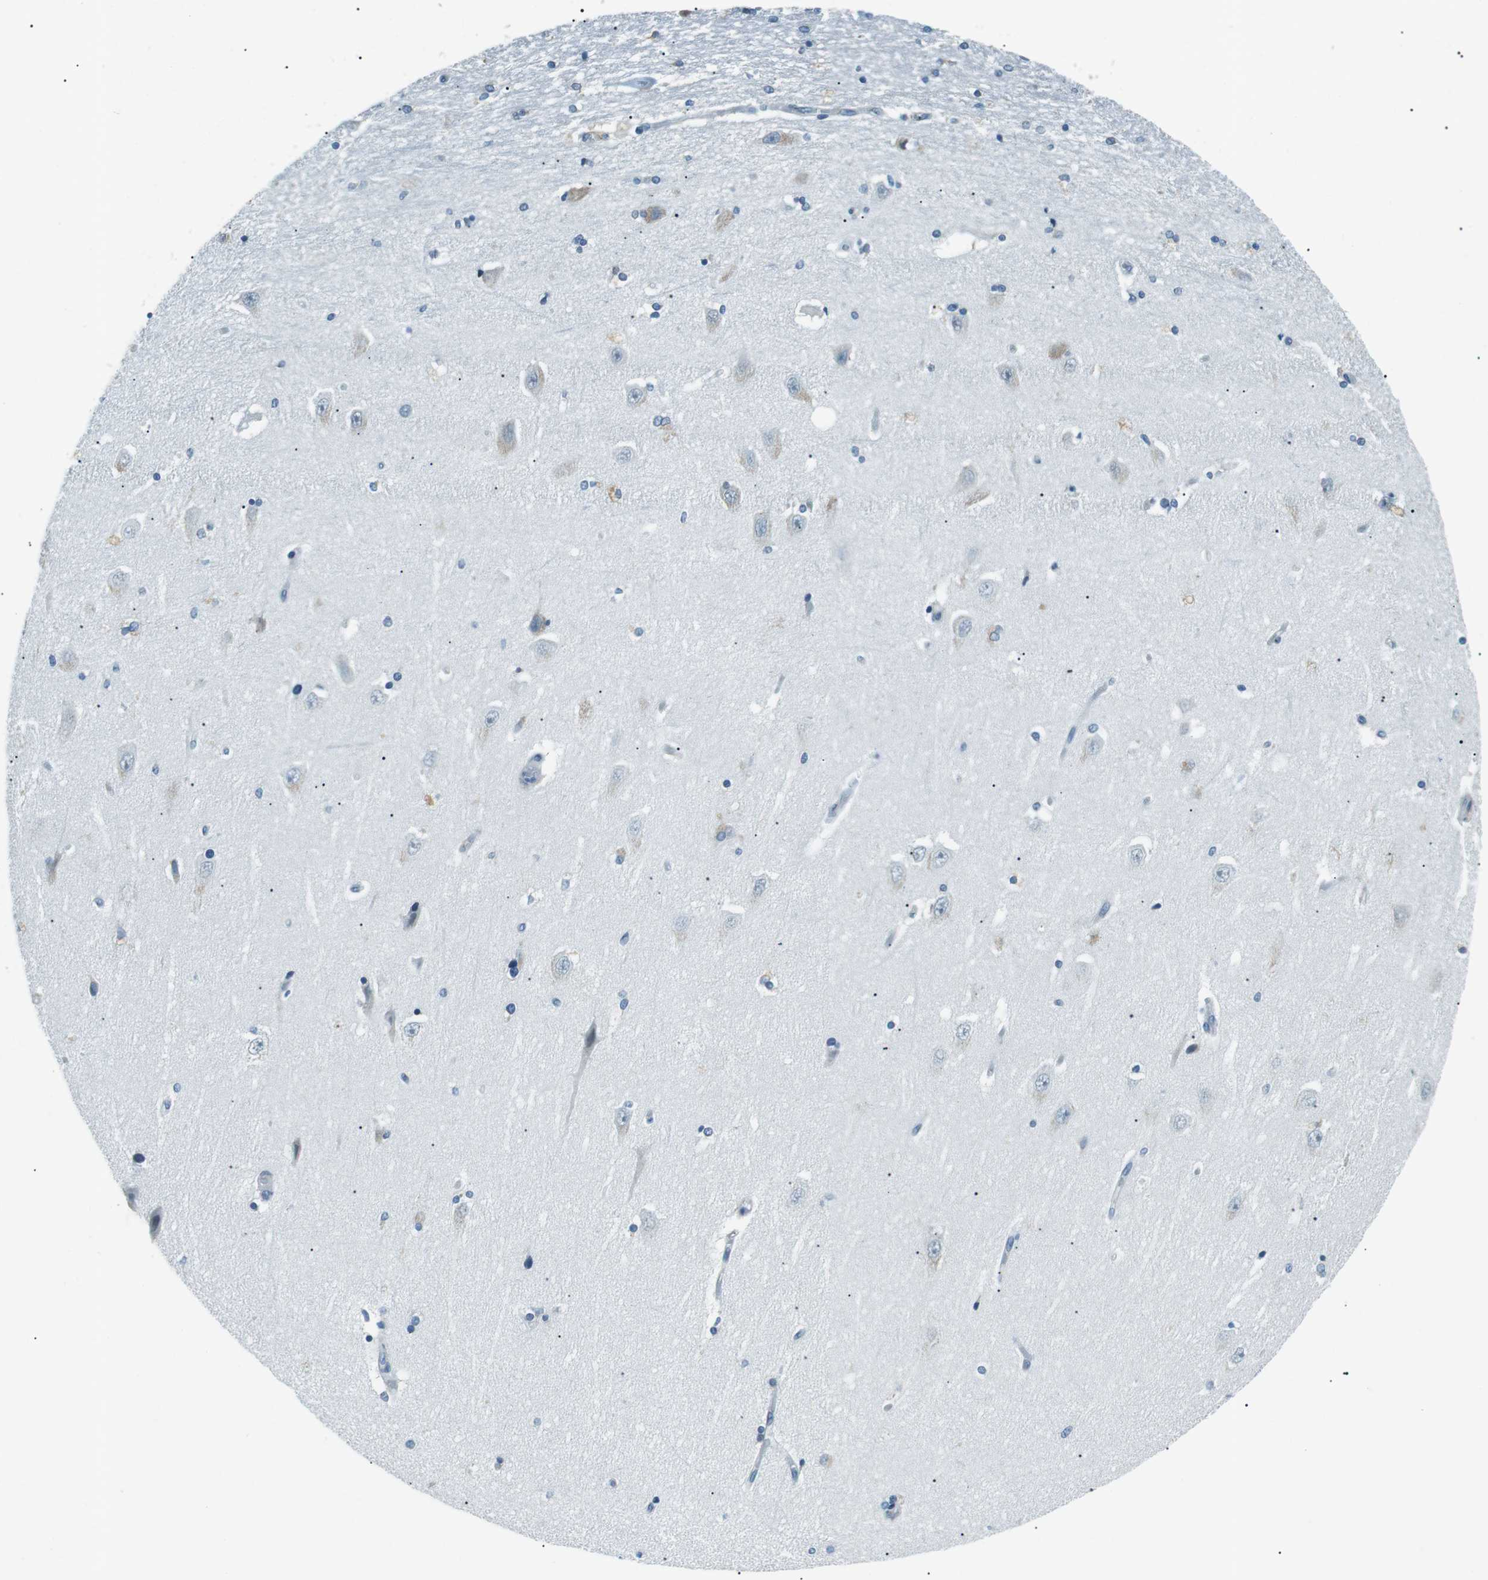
{"staining": {"intensity": "negative", "quantity": "none", "location": "none"}, "tissue": "hippocampus", "cell_type": "Glial cells", "image_type": "normal", "snomed": [{"axis": "morphology", "description": "Normal tissue, NOS"}, {"axis": "topography", "description": "Hippocampus"}], "caption": "Protein analysis of unremarkable hippocampus displays no significant expression in glial cells. The staining is performed using DAB brown chromogen with nuclei counter-stained in using hematoxylin.", "gene": "ENSG00000289724", "patient": {"sex": "female", "age": 54}}